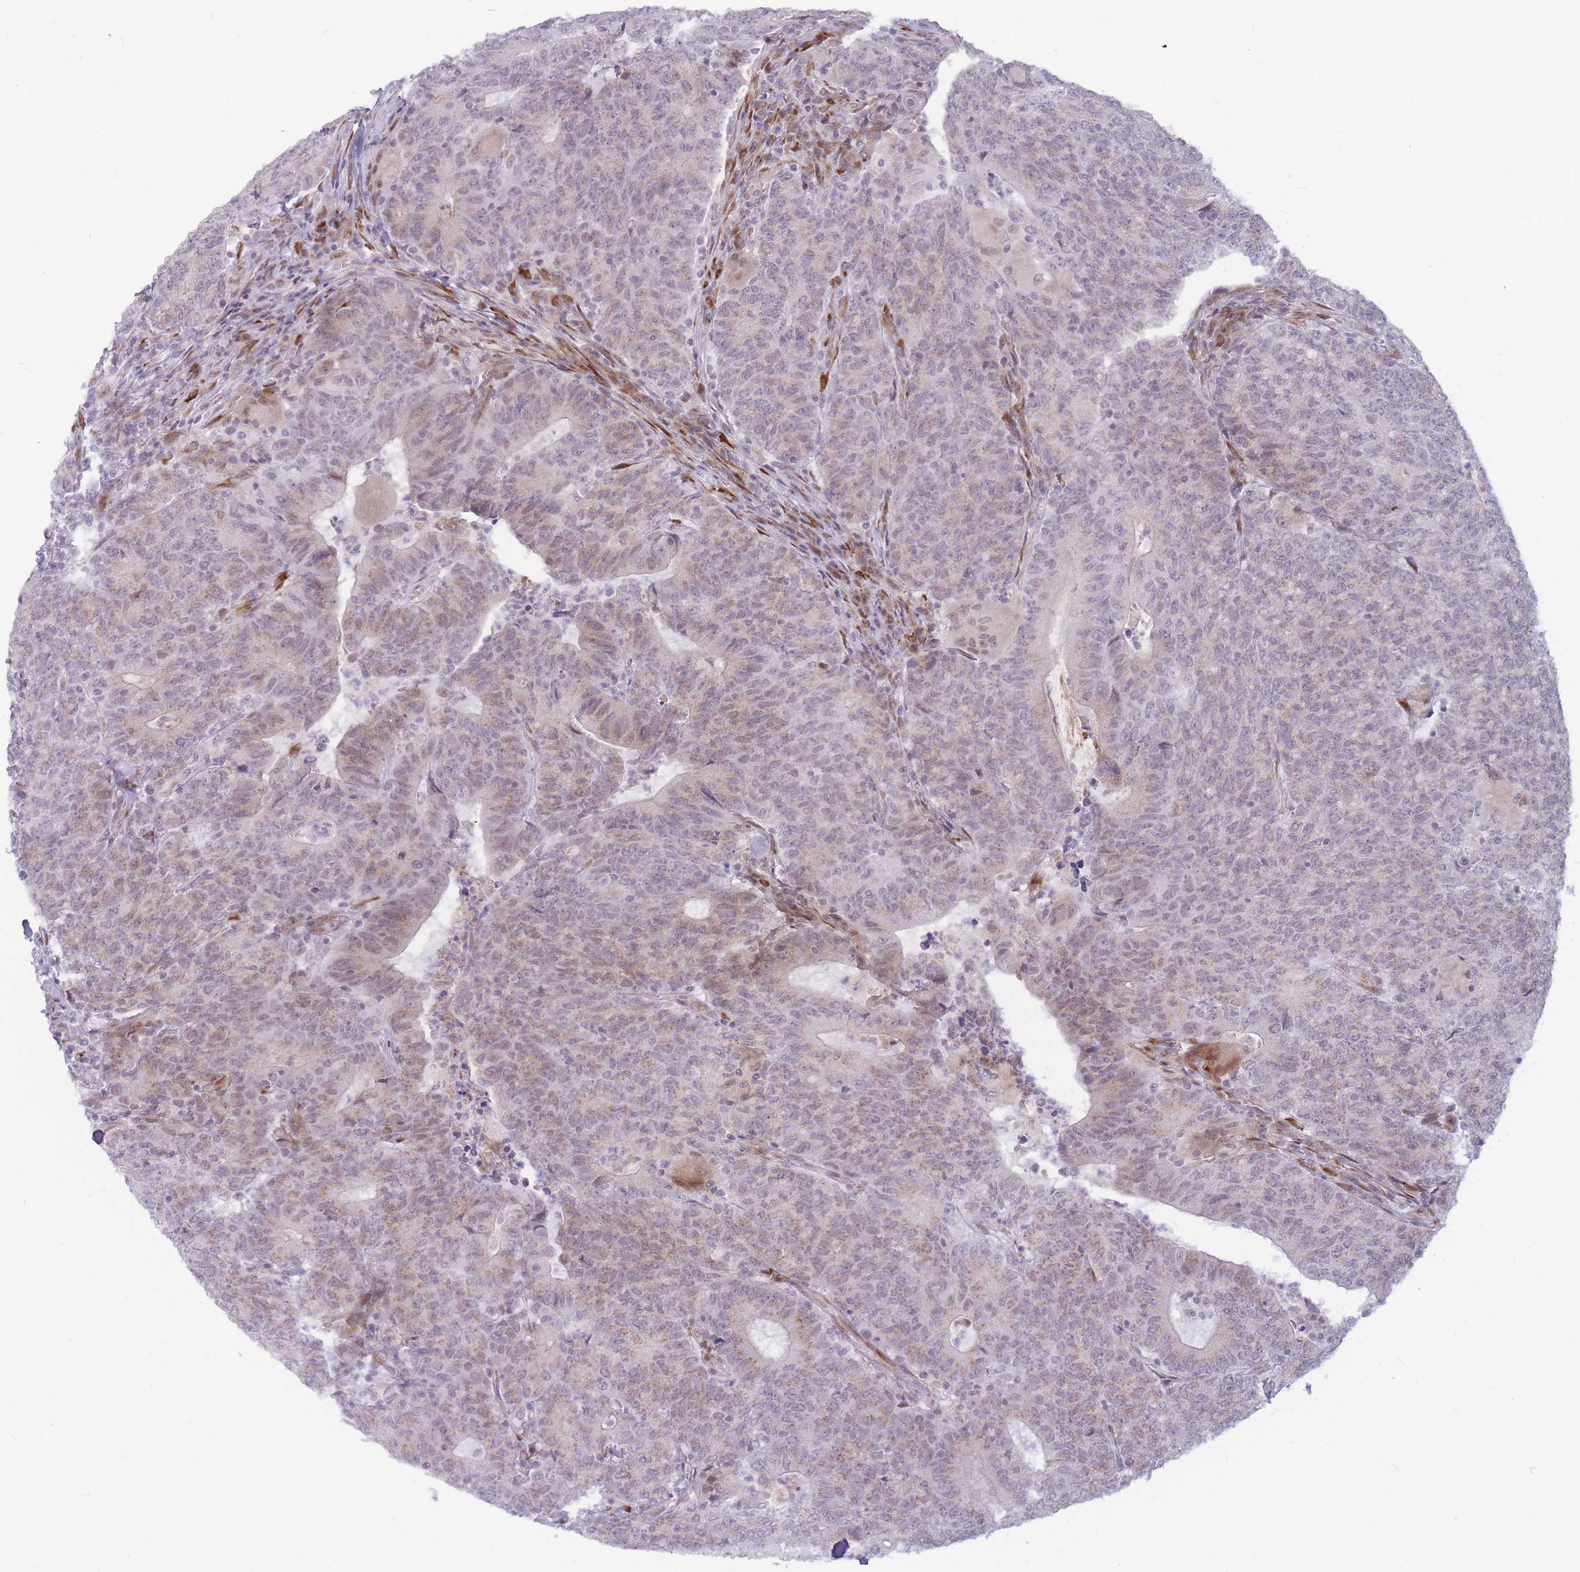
{"staining": {"intensity": "weak", "quantity": "25%-75%", "location": "cytoplasmic/membranous"}, "tissue": "colorectal cancer", "cell_type": "Tumor cells", "image_type": "cancer", "snomed": [{"axis": "morphology", "description": "Adenocarcinoma, NOS"}, {"axis": "topography", "description": "Colon"}], "caption": "About 25%-75% of tumor cells in human colorectal adenocarcinoma reveal weak cytoplasmic/membranous protein expression as visualized by brown immunohistochemical staining.", "gene": "ADD2", "patient": {"sex": "female", "age": 75}}